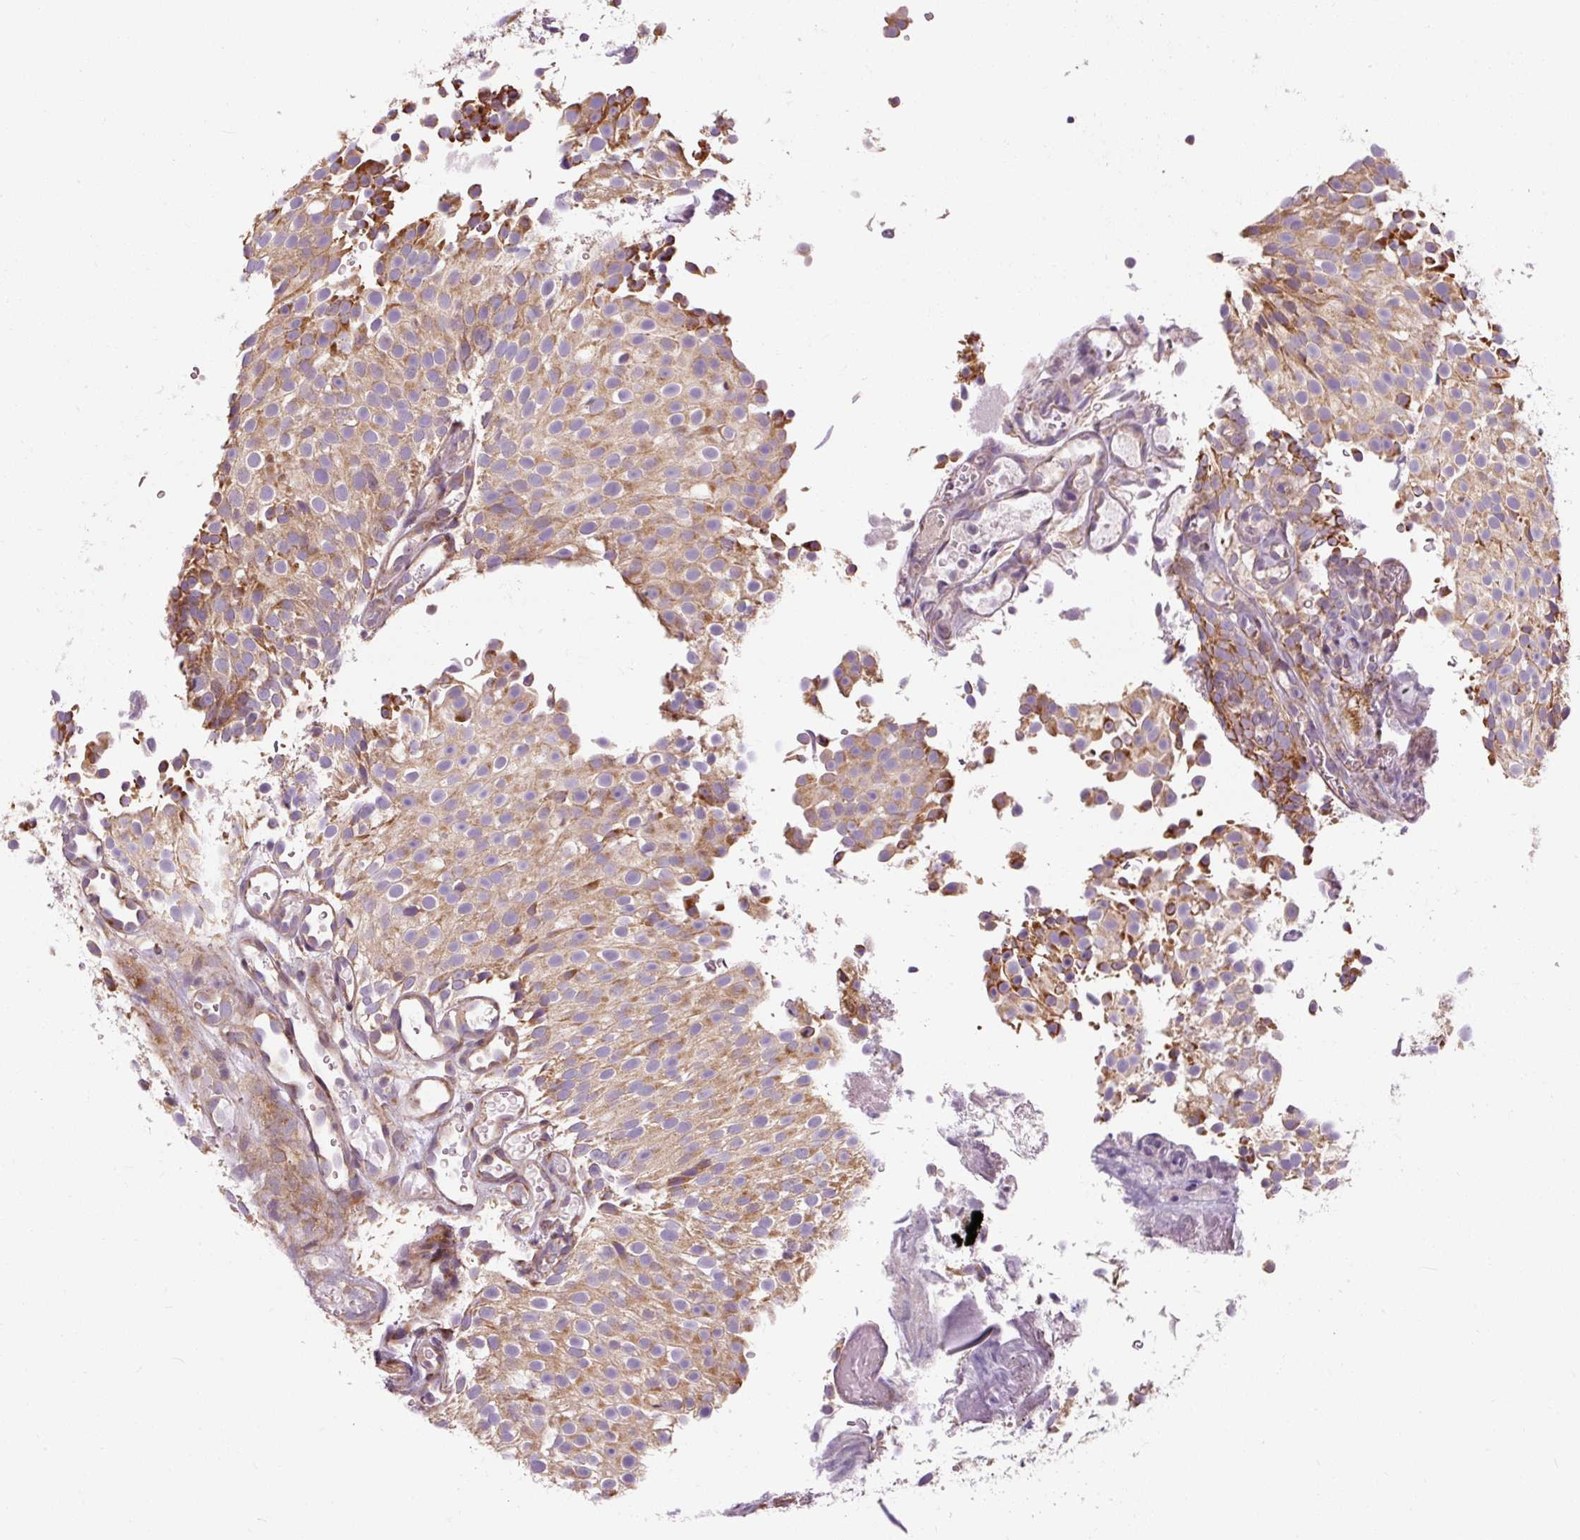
{"staining": {"intensity": "moderate", "quantity": "25%-75%", "location": "cytoplasmic/membranous"}, "tissue": "urothelial cancer", "cell_type": "Tumor cells", "image_type": "cancer", "snomed": [{"axis": "morphology", "description": "Urothelial carcinoma, Low grade"}, {"axis": "topography", "description": "Urinary bladder"}], "caption": "A brown stain labels moderate cytoplasmic/membranous staining of a protein in human low-grade urothelial carcinoma tumor cells.", "gene": "PRSS48", "patient": {"sex": "male", "age": 78}}